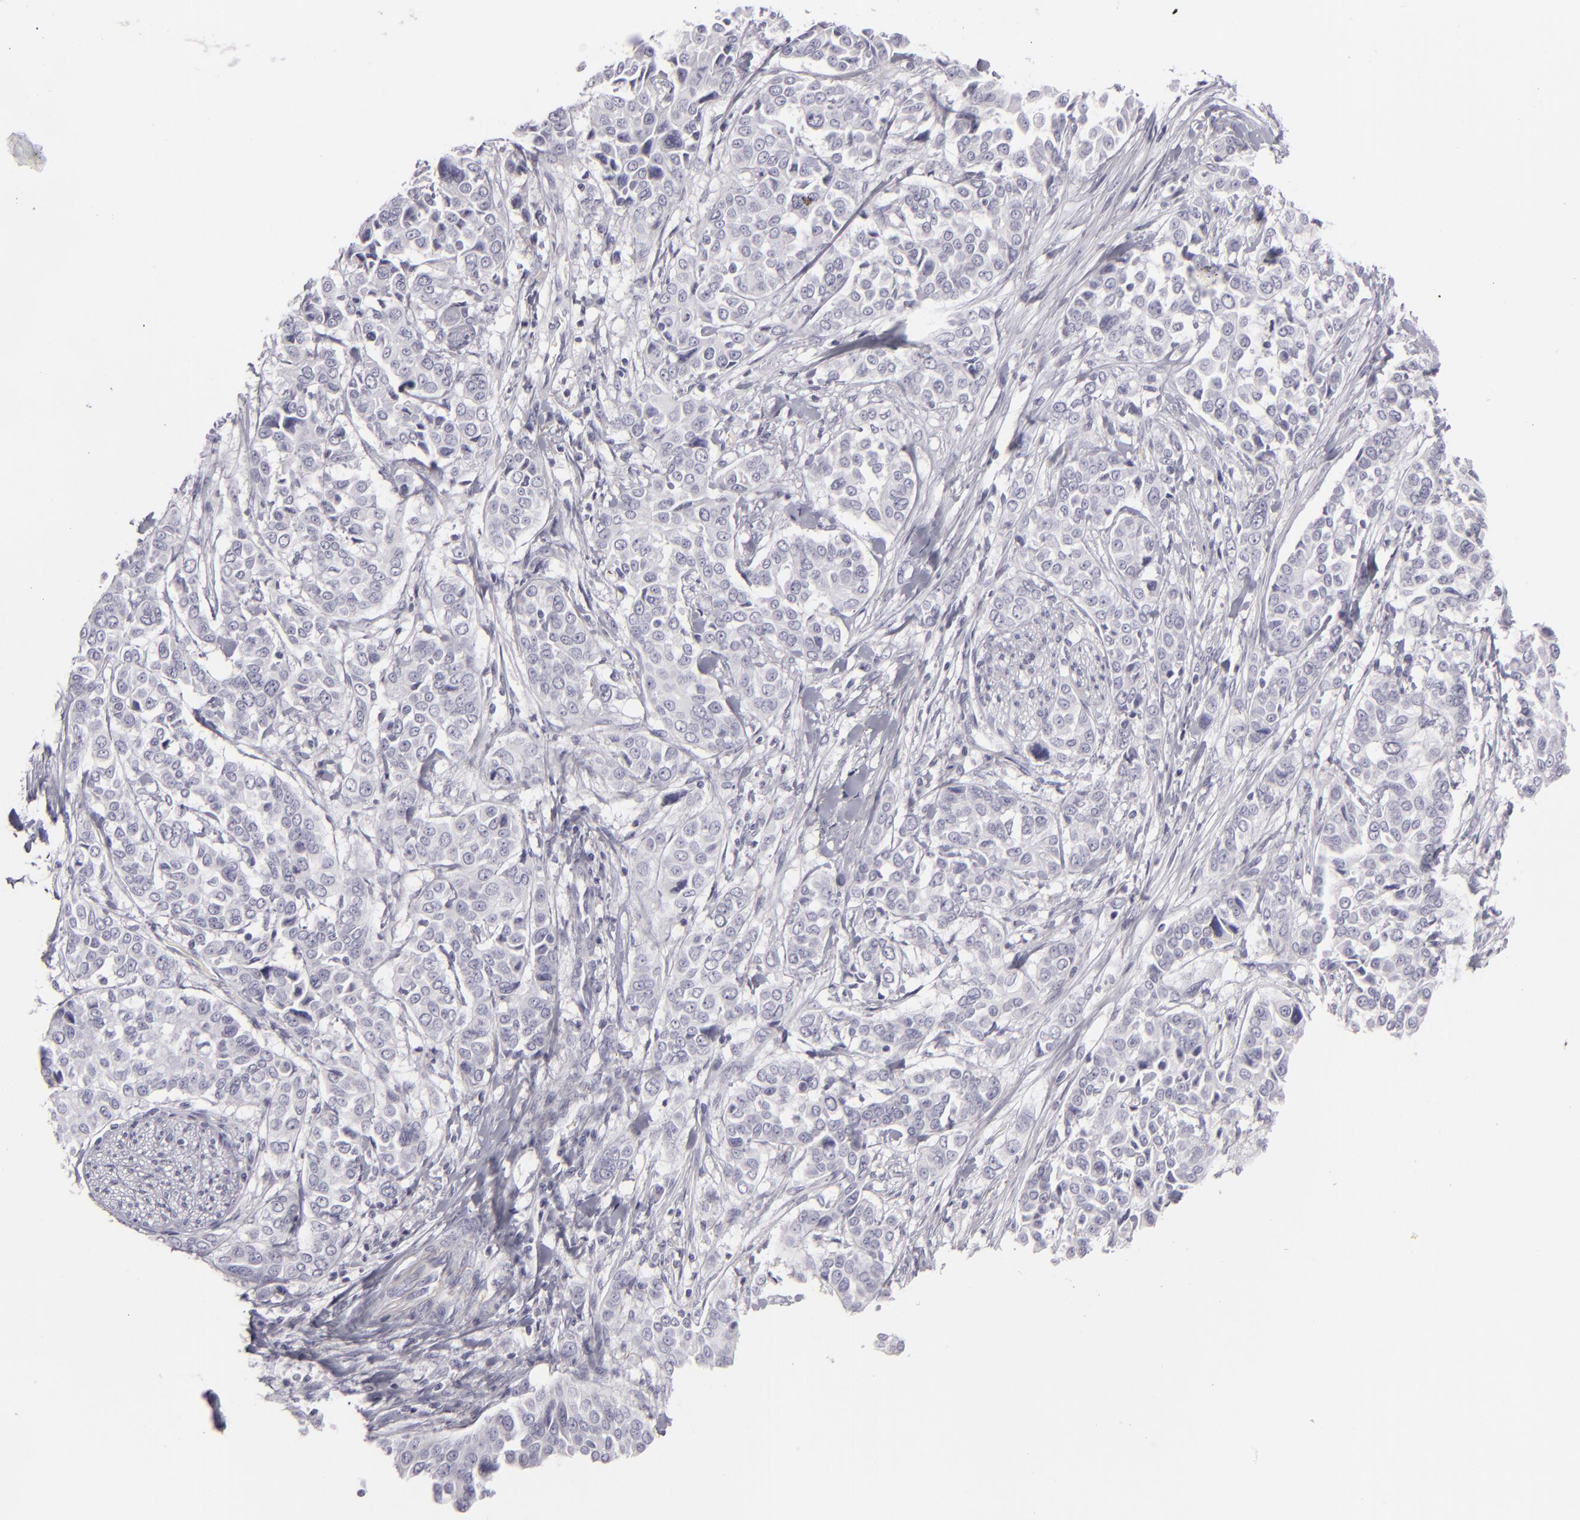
{"staining": {"intensity": "negative", "quantity": "none", "location": "none"}, "tissue": "pancreatic cancer", "cell_type": "Tumor cells", "image_type": "cancer", "snomed": [{"axis": "morphology", "description": "Adenocarcinoma, NOS"}, {"axis": "topography", "description": "Pancreas"}], "caption": "Micrograph shows no significant protein staining in tumor cells of pancreatic cancer (adenocarcinoma).", "gene": "CDX2", "patient": {"sex": "female", "age": 52}}